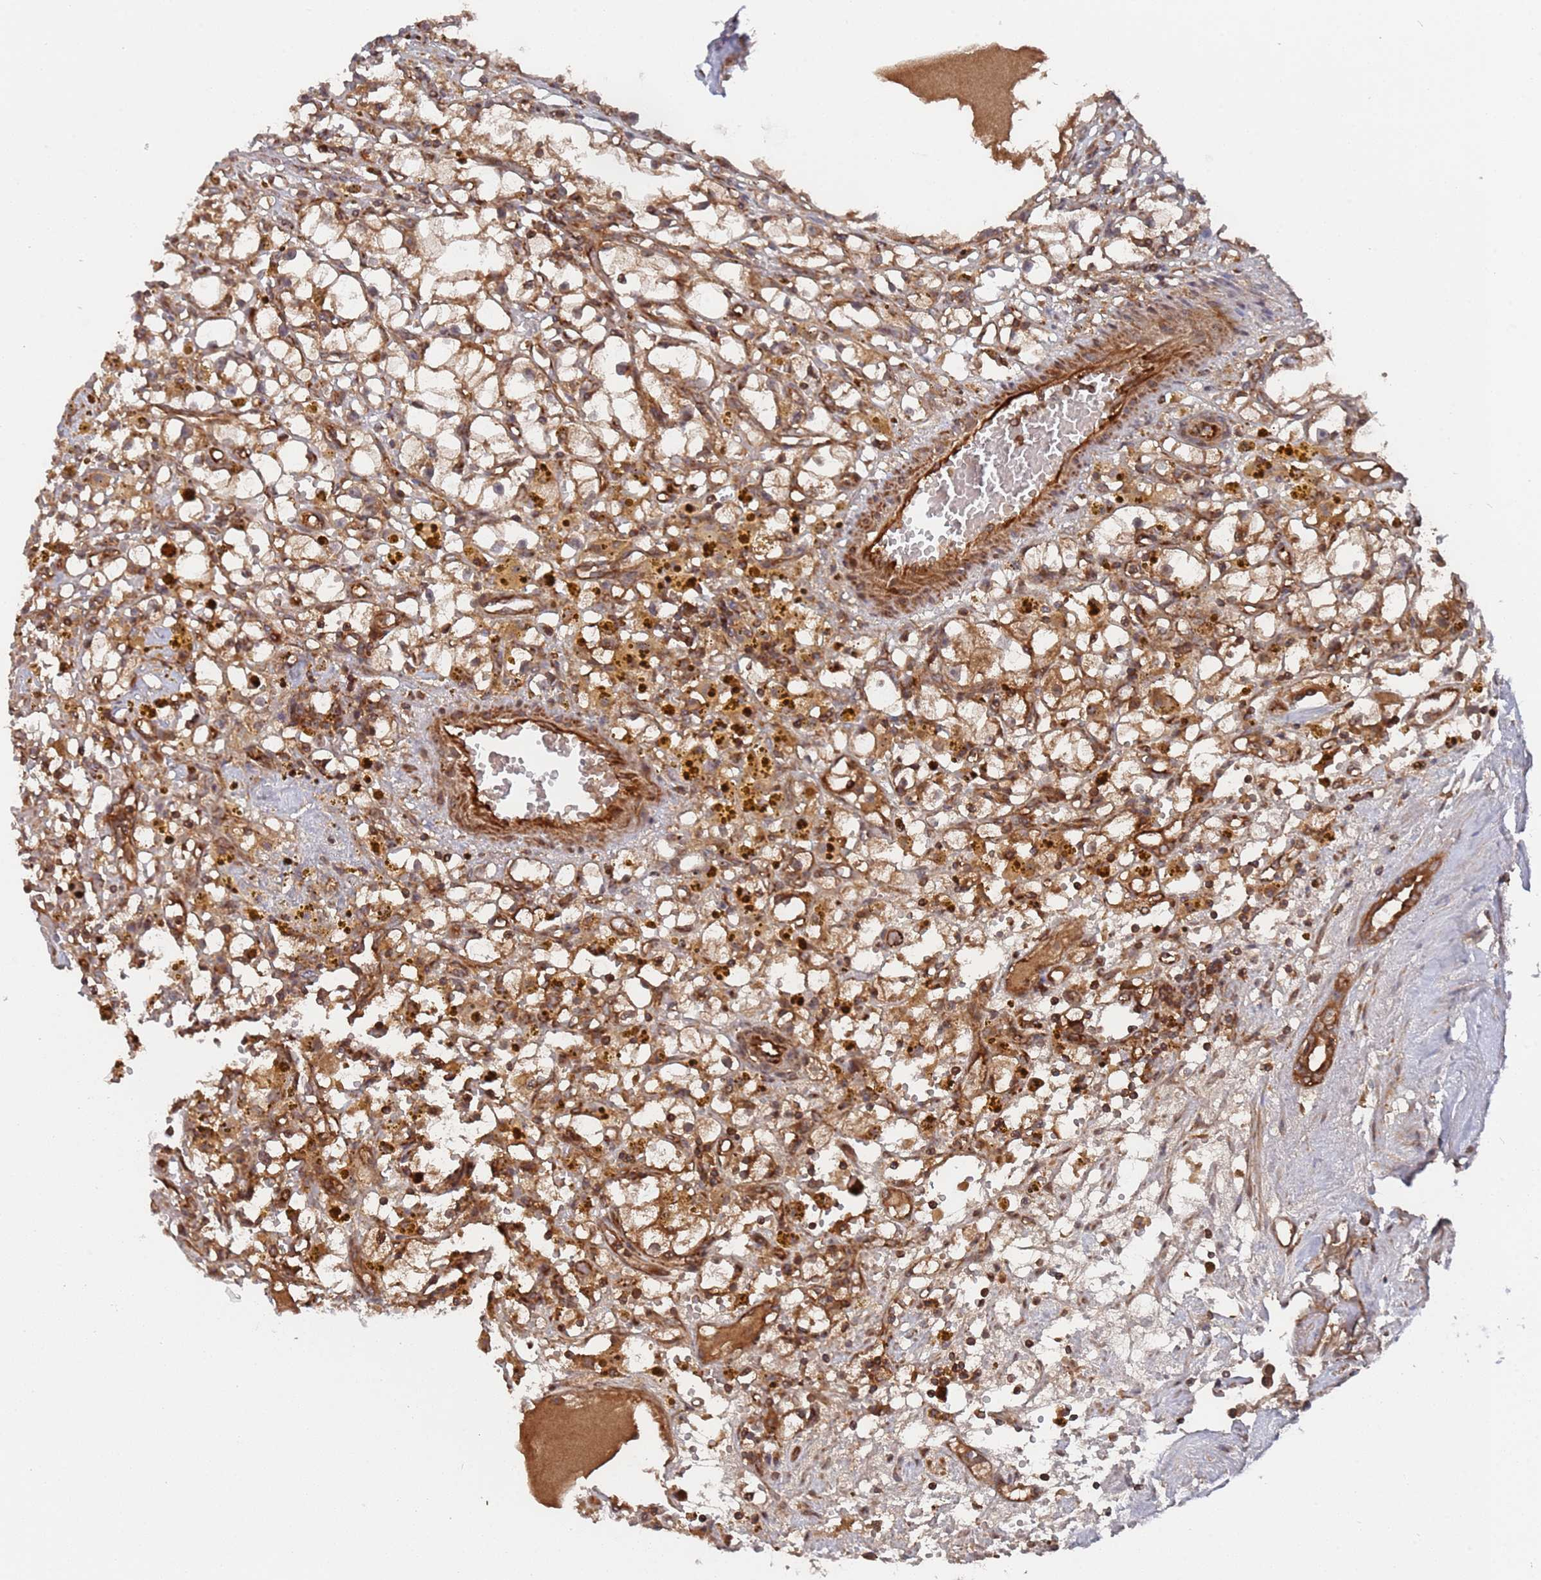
{"staining": {"intensity": "moderate", "quantity": ">75%", "location": "cytoplasmic/membranous"}, "tissue": "renal cancer", "cell_type": "Tumor cells", "image_type": "cancer", "snomed": [{"axis": "morphology", "description": "Adenocarcinoma, NOS"}, {"axis": "topography", "description": "Kidney"}], "caption": "A micrograph of human renal adenocarcinoma stained for a protein exhibits moderate cytoplasmic/membranous brown staining in tumor cells. (DAB IHC with brightfield microscopy, high magnification).", "gene": "DDX60", "patient": {"sex": "male", "age": 56}}